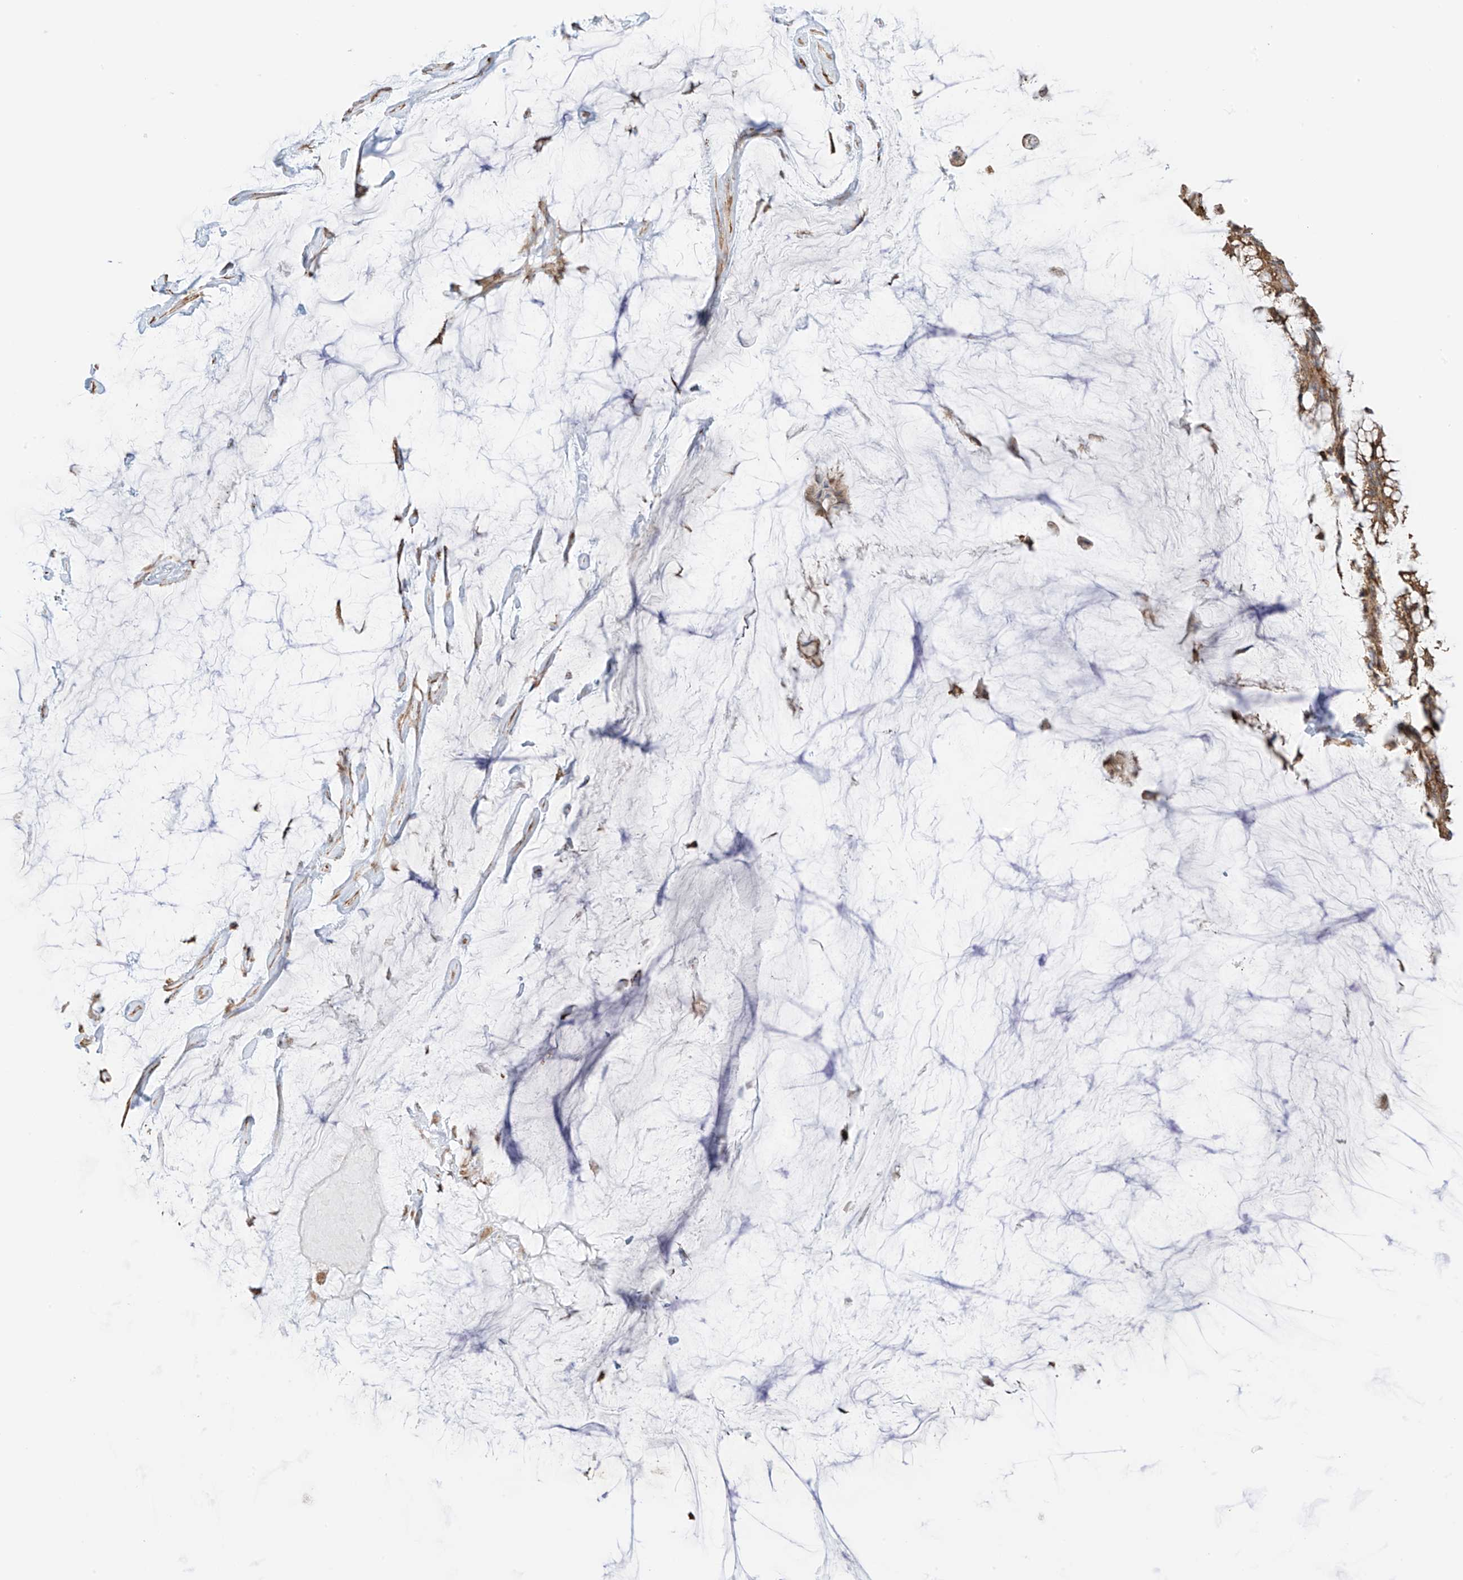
{"staining": {"intensity": "moderate", "quantity": ">75%", "location": "cytoplasmic/membranous"}, "tissue": "ovarian cancer", "cell_type": "Tumor cells", "image_type": "cancer", "snomed": [{"axis": "morphology", "description": "Cystadenocarcinoma, mucinous, NOS"}, {"axis": "topography", "description": "Ovary"}], "caption": "Ovarian cancer tissue displays moderate cytoplasmic/membranous positivity in about >75% of tumor cells", "gene": "XKR3", "patient": {"sex": "female", "age": 39}}